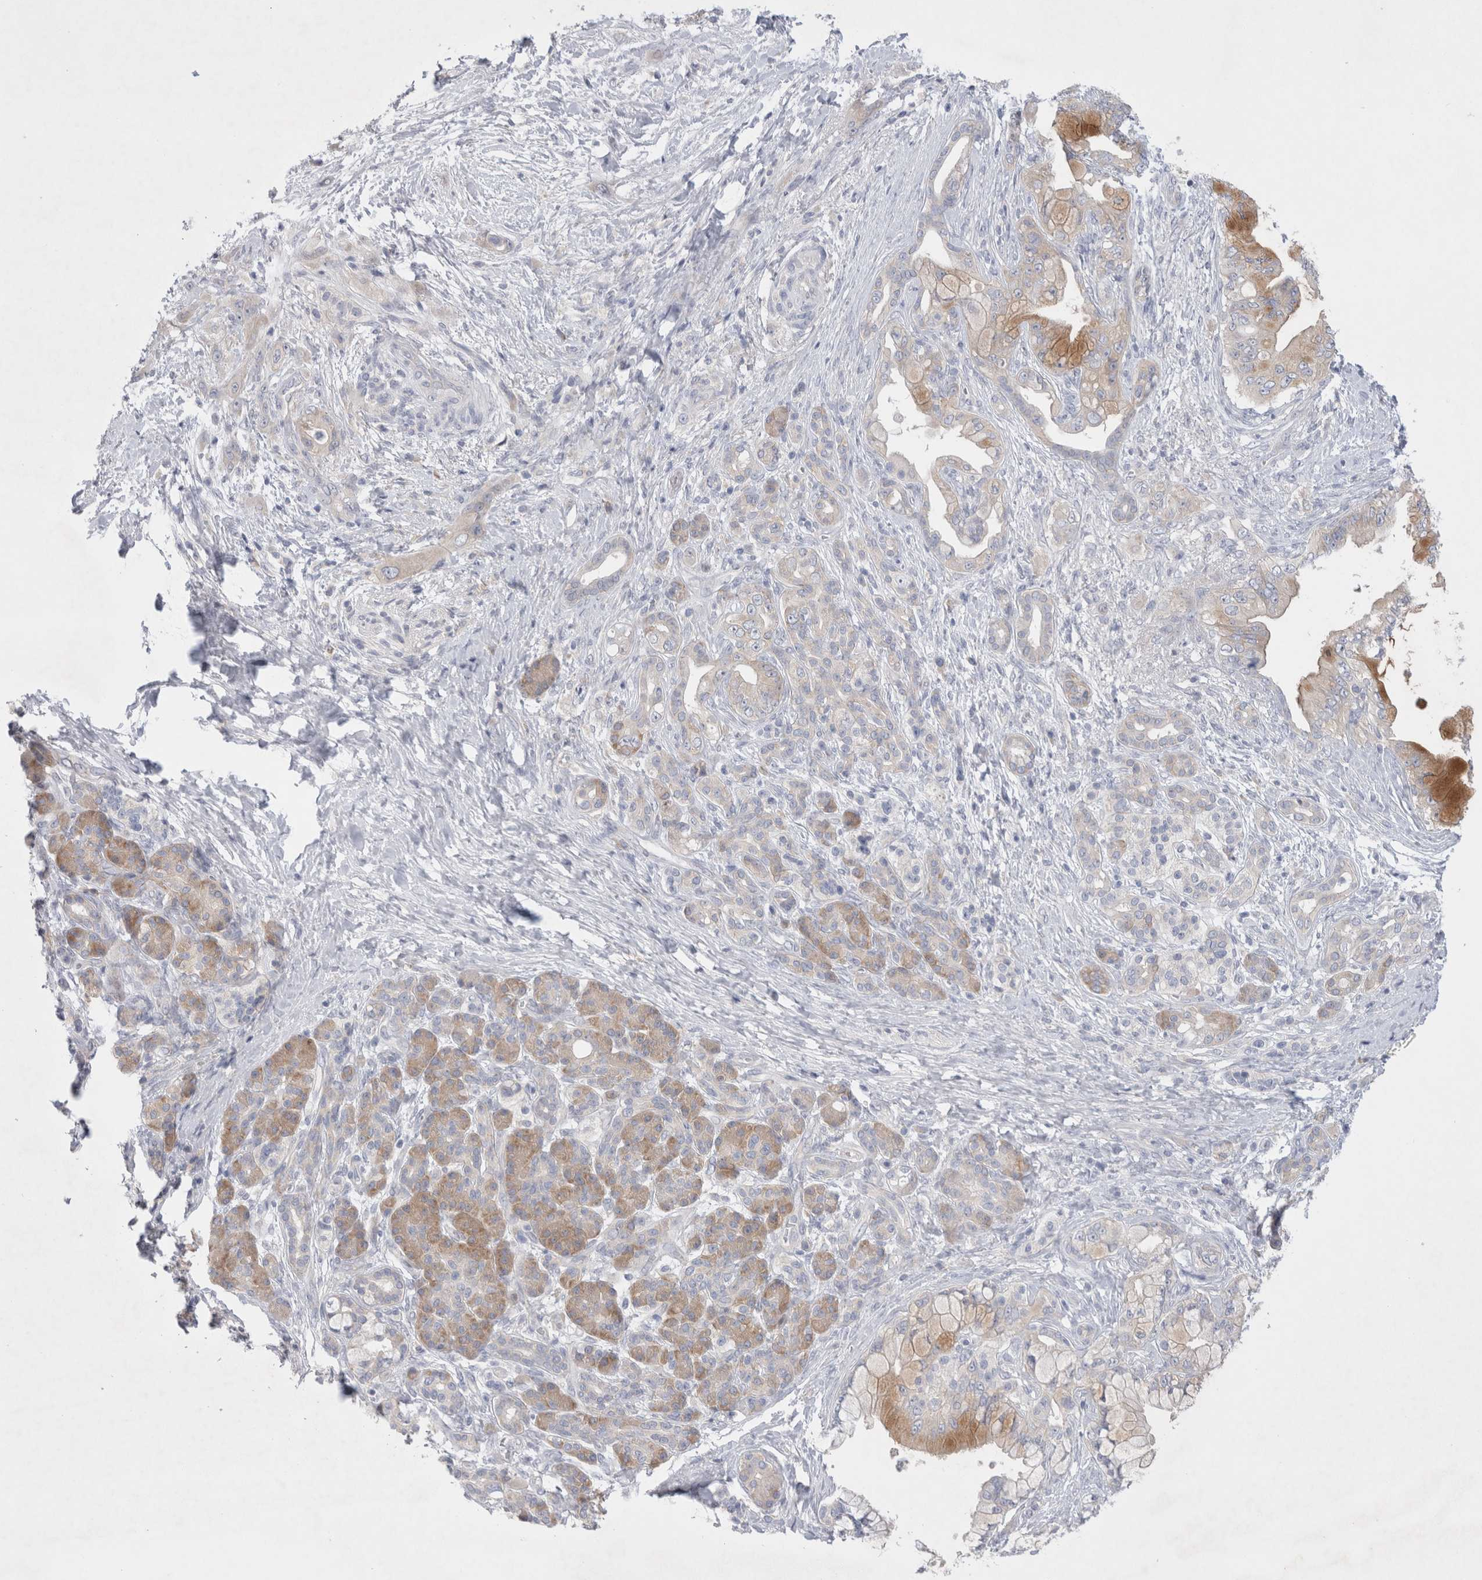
{"staining": {"intensity": "weak", "quantity": "<25%", "location": "cytoplasmic/membranous"}, "tissue": "pancreatic cancer", "cell_type": "Tumor cells", "image_type": "cancer", "snomed": [{"axis": "morphology", "description": "Adenocarcinoma, NOS"}, {"axis": "topography", "description": "Pancreas"}], "caption": "An immunohistochemistry (IHC) image of adenocarcinoma (pancreatic) is shown. There is no staining in tumor cells of adenocarcinoma (pancreatic). The staining was performed using DAB to visualize the protein expression in brown, while the nuclei were stained in blue with hematoxylin (Magnification: 20x).", "gene": "RBM12B", "patient": {"sex": "male", "age": 59}}